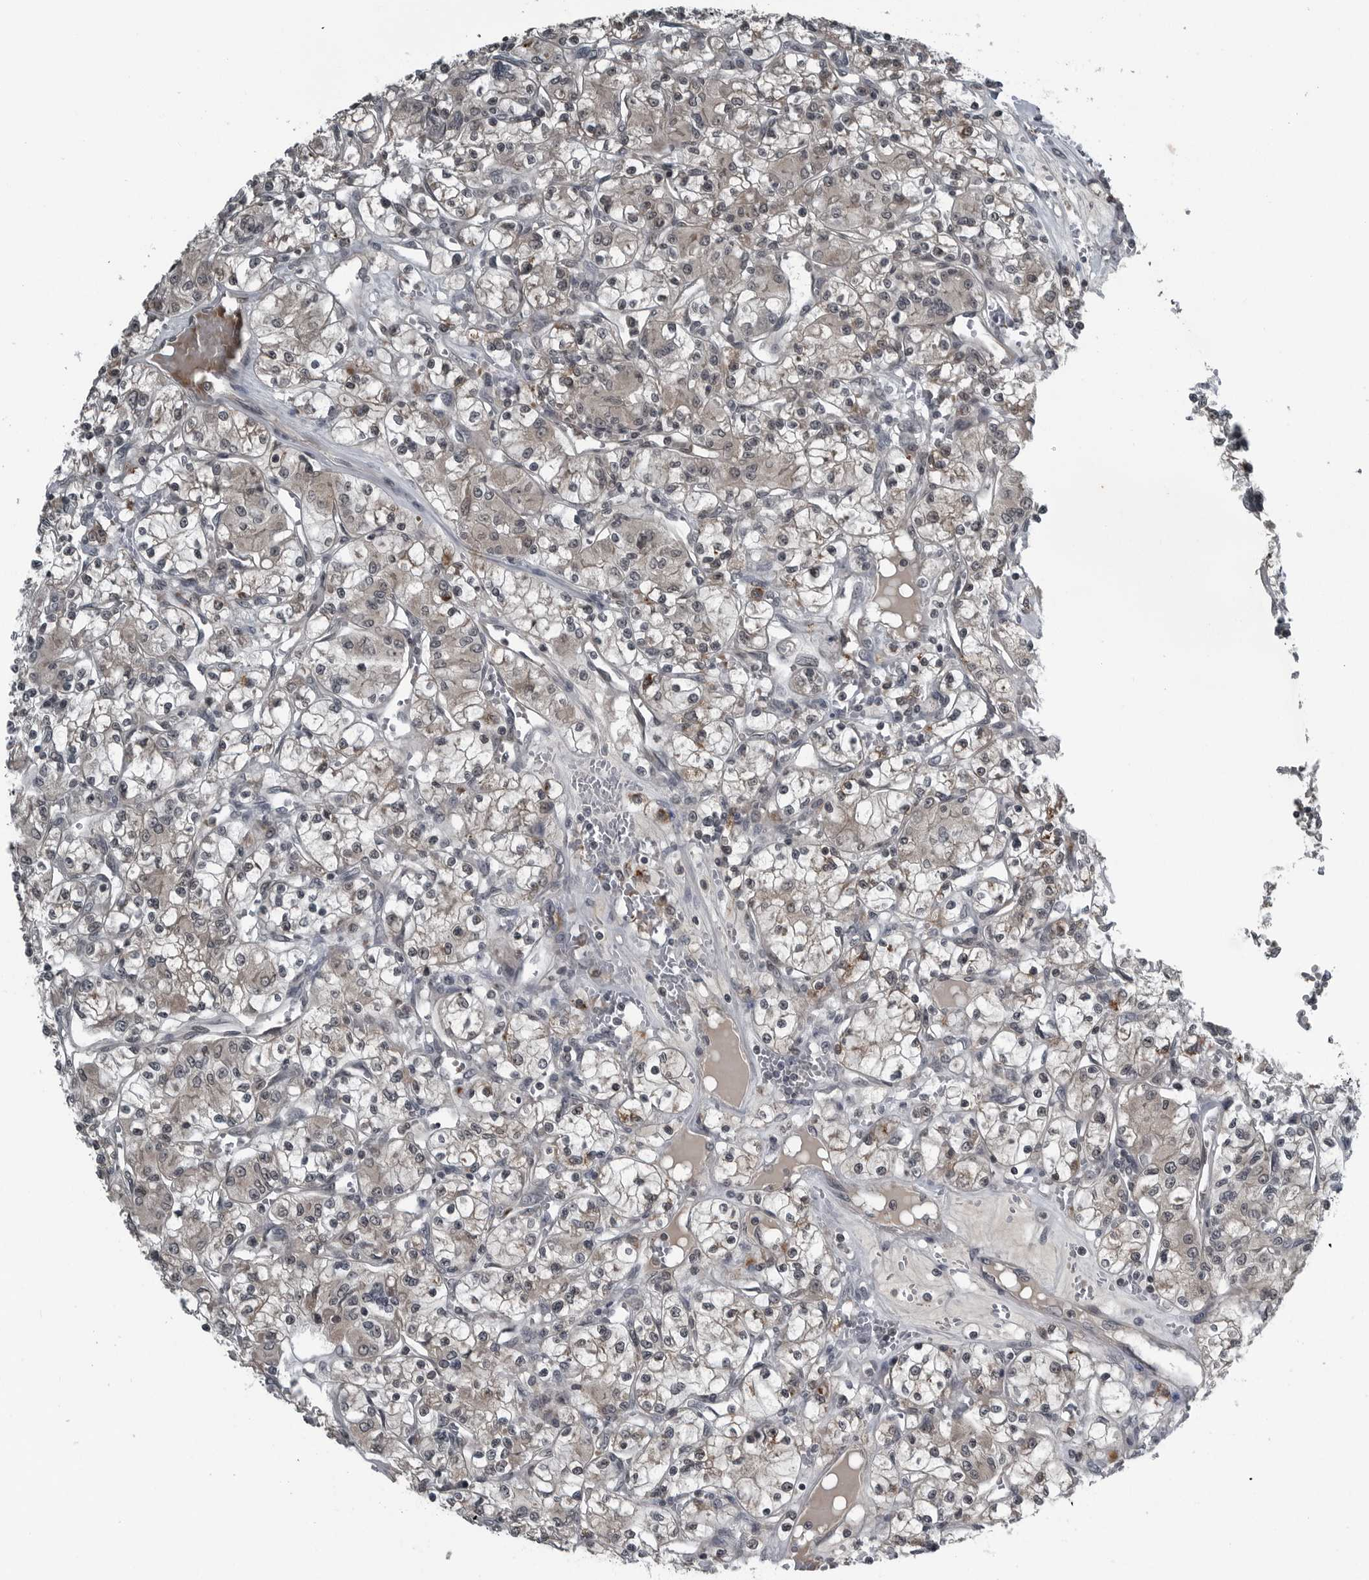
{"staining": {"intensity": "weak", "quantity": "<25%", "location": "cytoplasmic/membranous"}, "tissue": "renal cancer", "cell_type": "Tumor cells", "image_type": "cancer", "snomed": [{"axis": "morphology", "description": "Adenocarcinoma, NOS"}, {"axis": "topography", "description": "Kidney"}], "caption": "An IHC photomicrograph of adenocarcinoma (renal) is shown. There is no staining in tumor cells of adenocarcinoma (renal).", "gene": "GAK", "patient": {"sex": "female", "age": 59}}